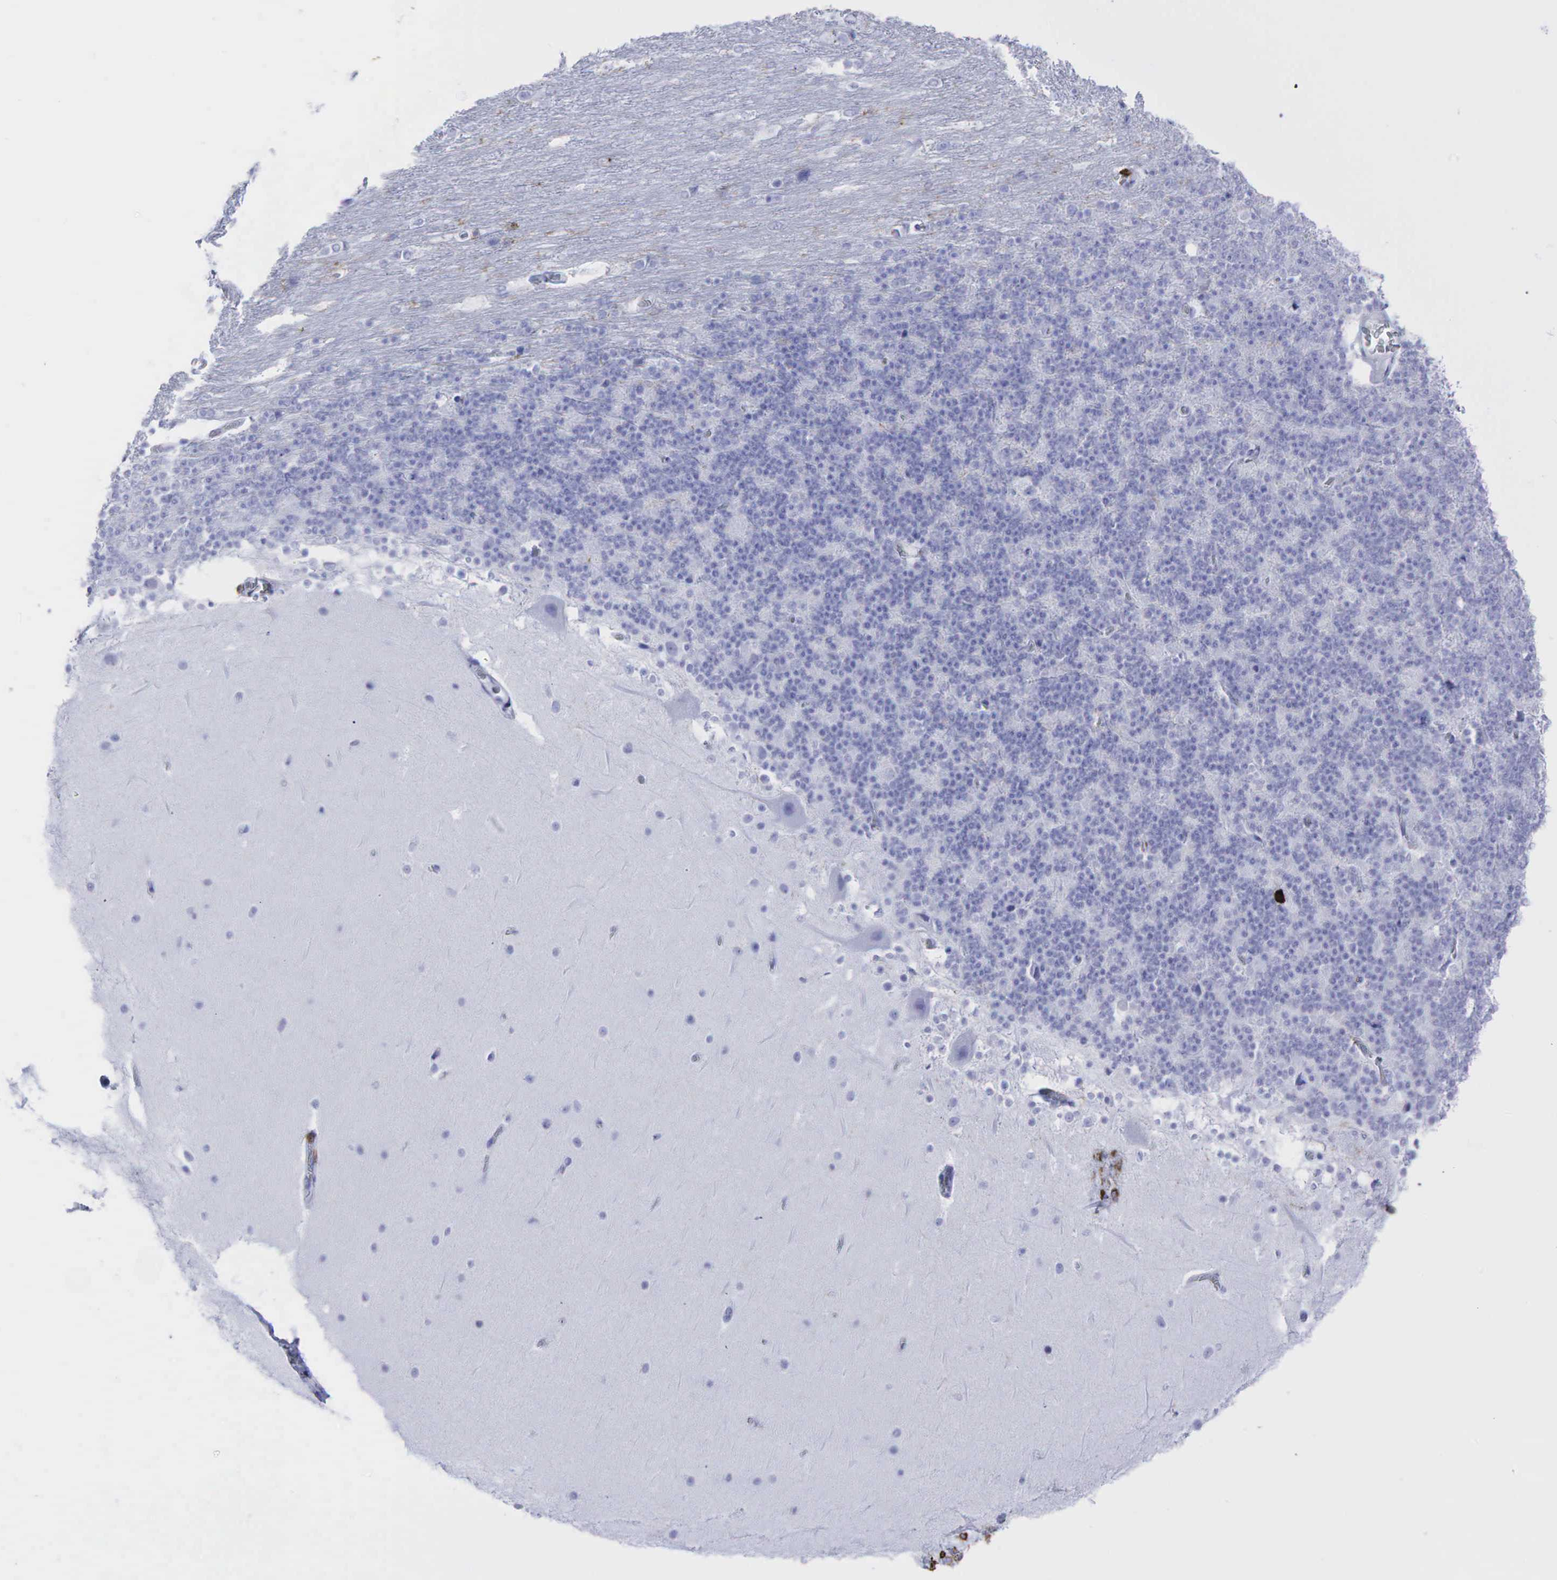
{"staining": {"intensity": "negative", "quantity": "none", "location": "none"}, "tissue": "cerebellum", "cell_type": "Cells in granular layer", "image_type": "normal", "snomed": [{"axis": "morphology", "description": "Normal tissue, NOS"}, {"axis": "topography", "description": "Cerebellum"}], "caption": "Immunohistochemistry (IHC) histopathology image of normal cerebellum: human cerebellum stained with DAB (3,3'-diaminobenzidine) exhibits no significant protein positivity in cells in granular layer.", "gene": "PTPRC", "patient": {"sex": "female", "age": 19}}